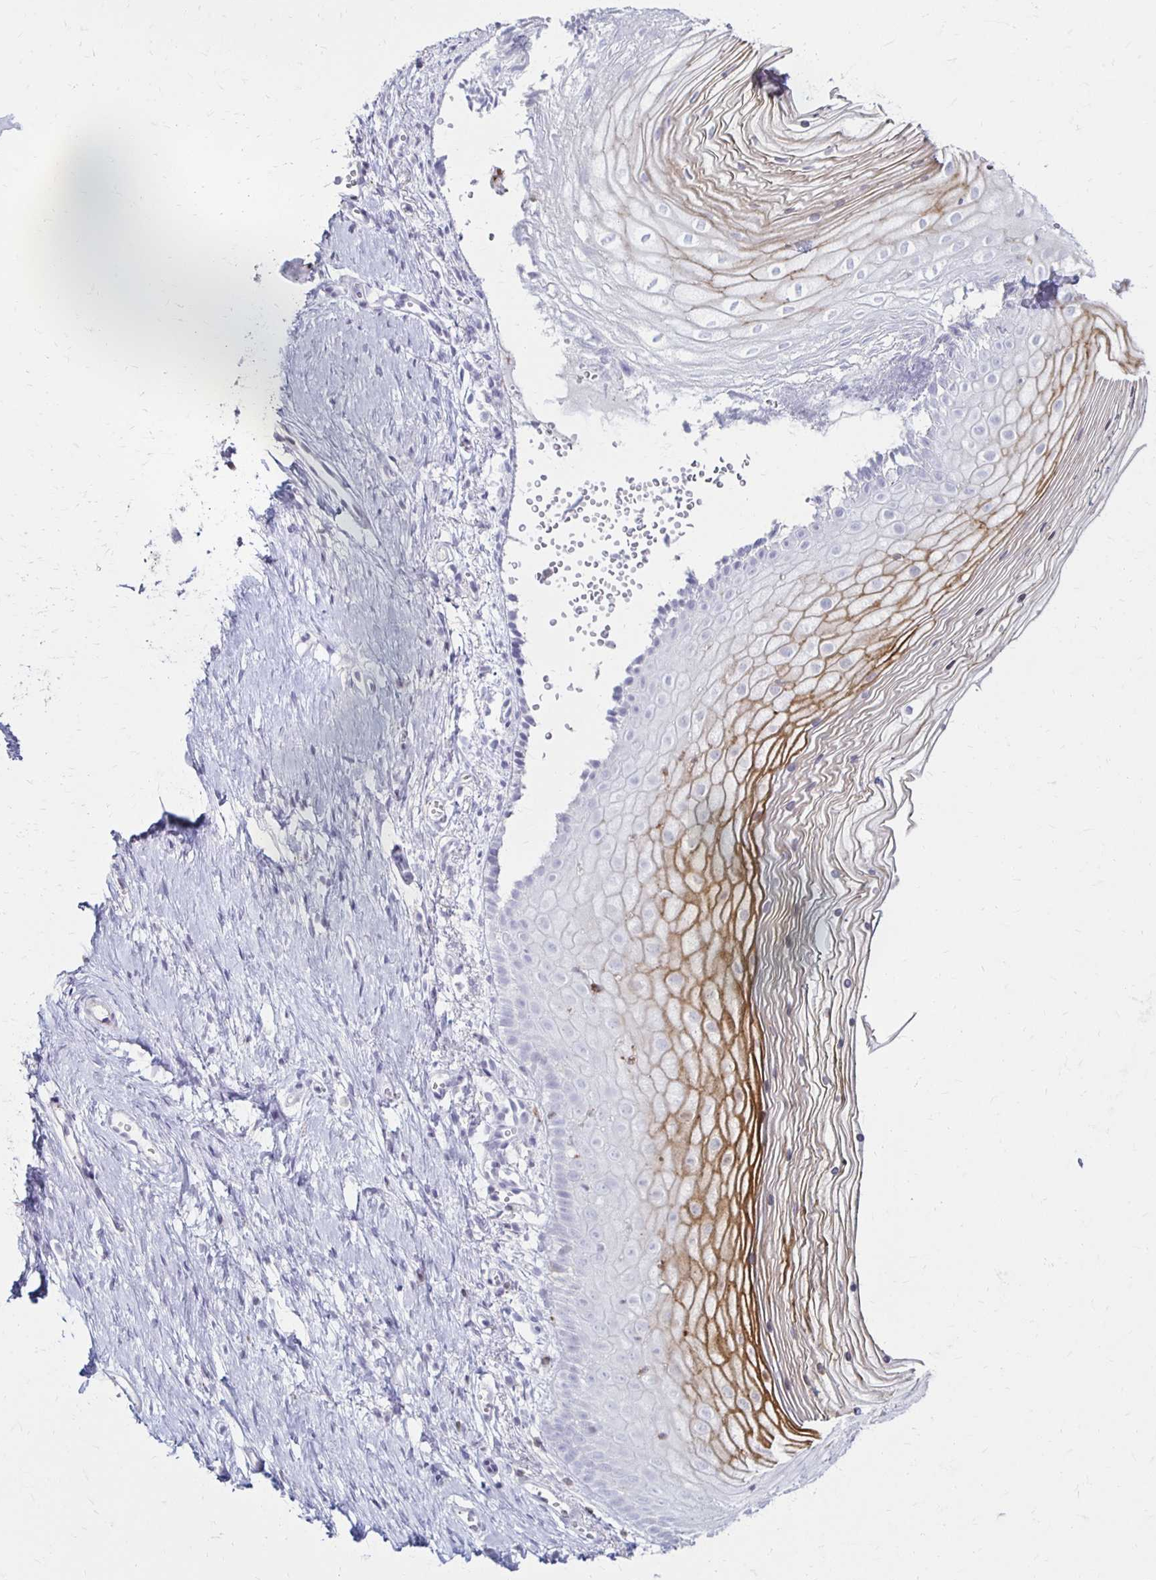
{"staining": {"intensity": "moderate", "quantity": "25%-75%", "location": "cytoplasmic/membranous"}, "tissue": "vagina", "cell_type": "Squamous epithelial cells", "image_type": "normal", "snomed": [{"axis": "morphology", "description": "Normal tissue, NOS"}, {"axis": "topography", "description": "Vagina"}], "caption": "This micrograph exhibits IHC staining of normal human vagina, with medium moderate cytoplasmic/membranous expression in about 25%-75% of squamous epithelial cells.", "gene": "CCL21", "patient": {"sex": "female", "age": 56}}